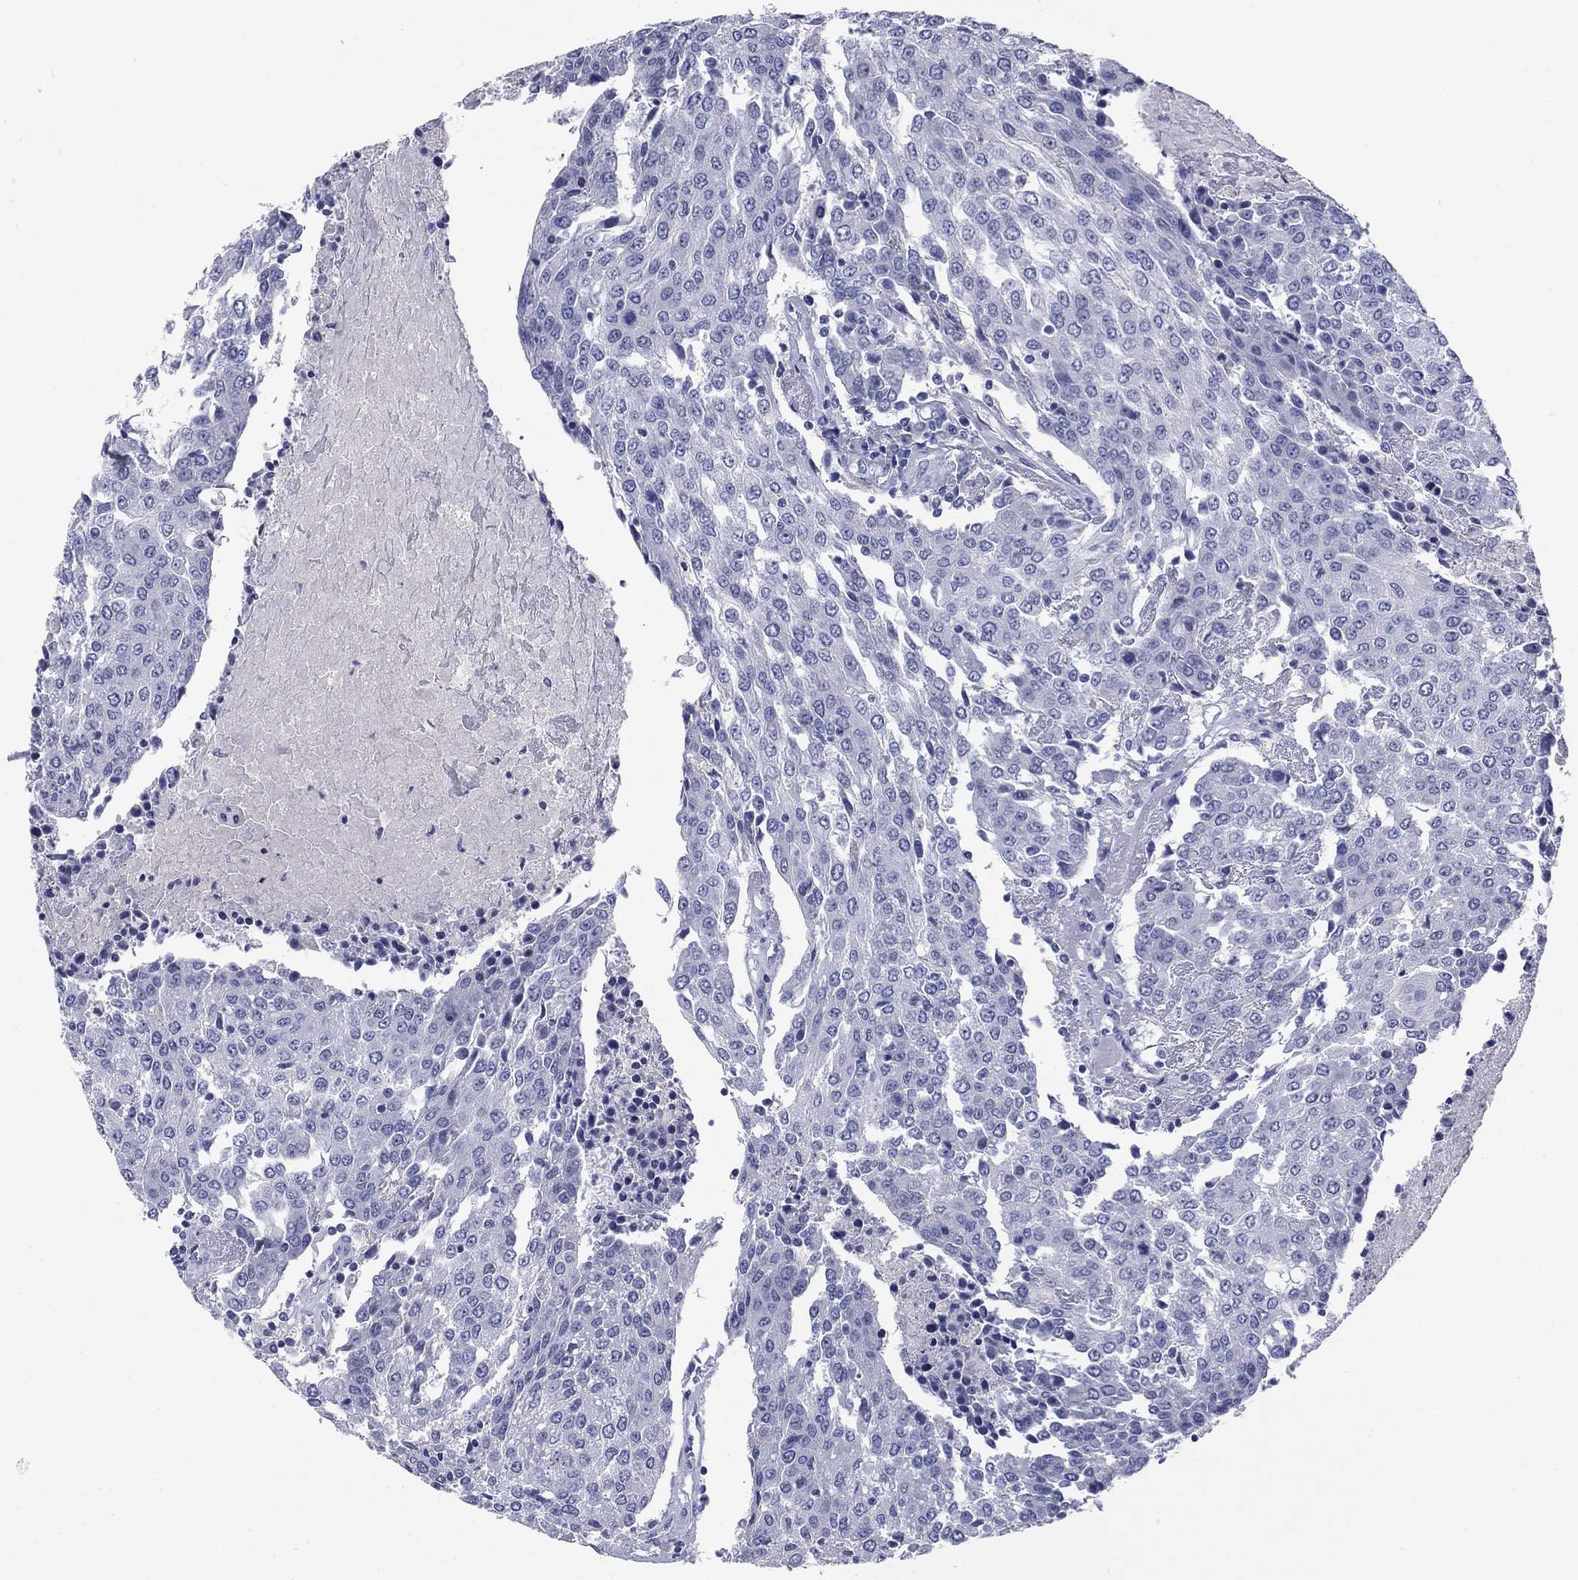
{"staining": {"intensity": "negative", "quantity": "none", "location": "none"}, "tissue": "urothelial cancer", "cell_type": "Tumor cells", "image_type": "cancer", "snomed": [{"axis": "morphology", "description": "Urothelial carcinoma, High grade"}, {"axis": "topography", "description": "Urinary bladder"}], "caption": "IHC micrograph of neoplastic tissue: high-grade urothelial carcinoma stained with DAB demonstrates no significant protein staining in tumor cells.", "gene": "KCNH1", "patient": {"sex": "female", "age": 85}}